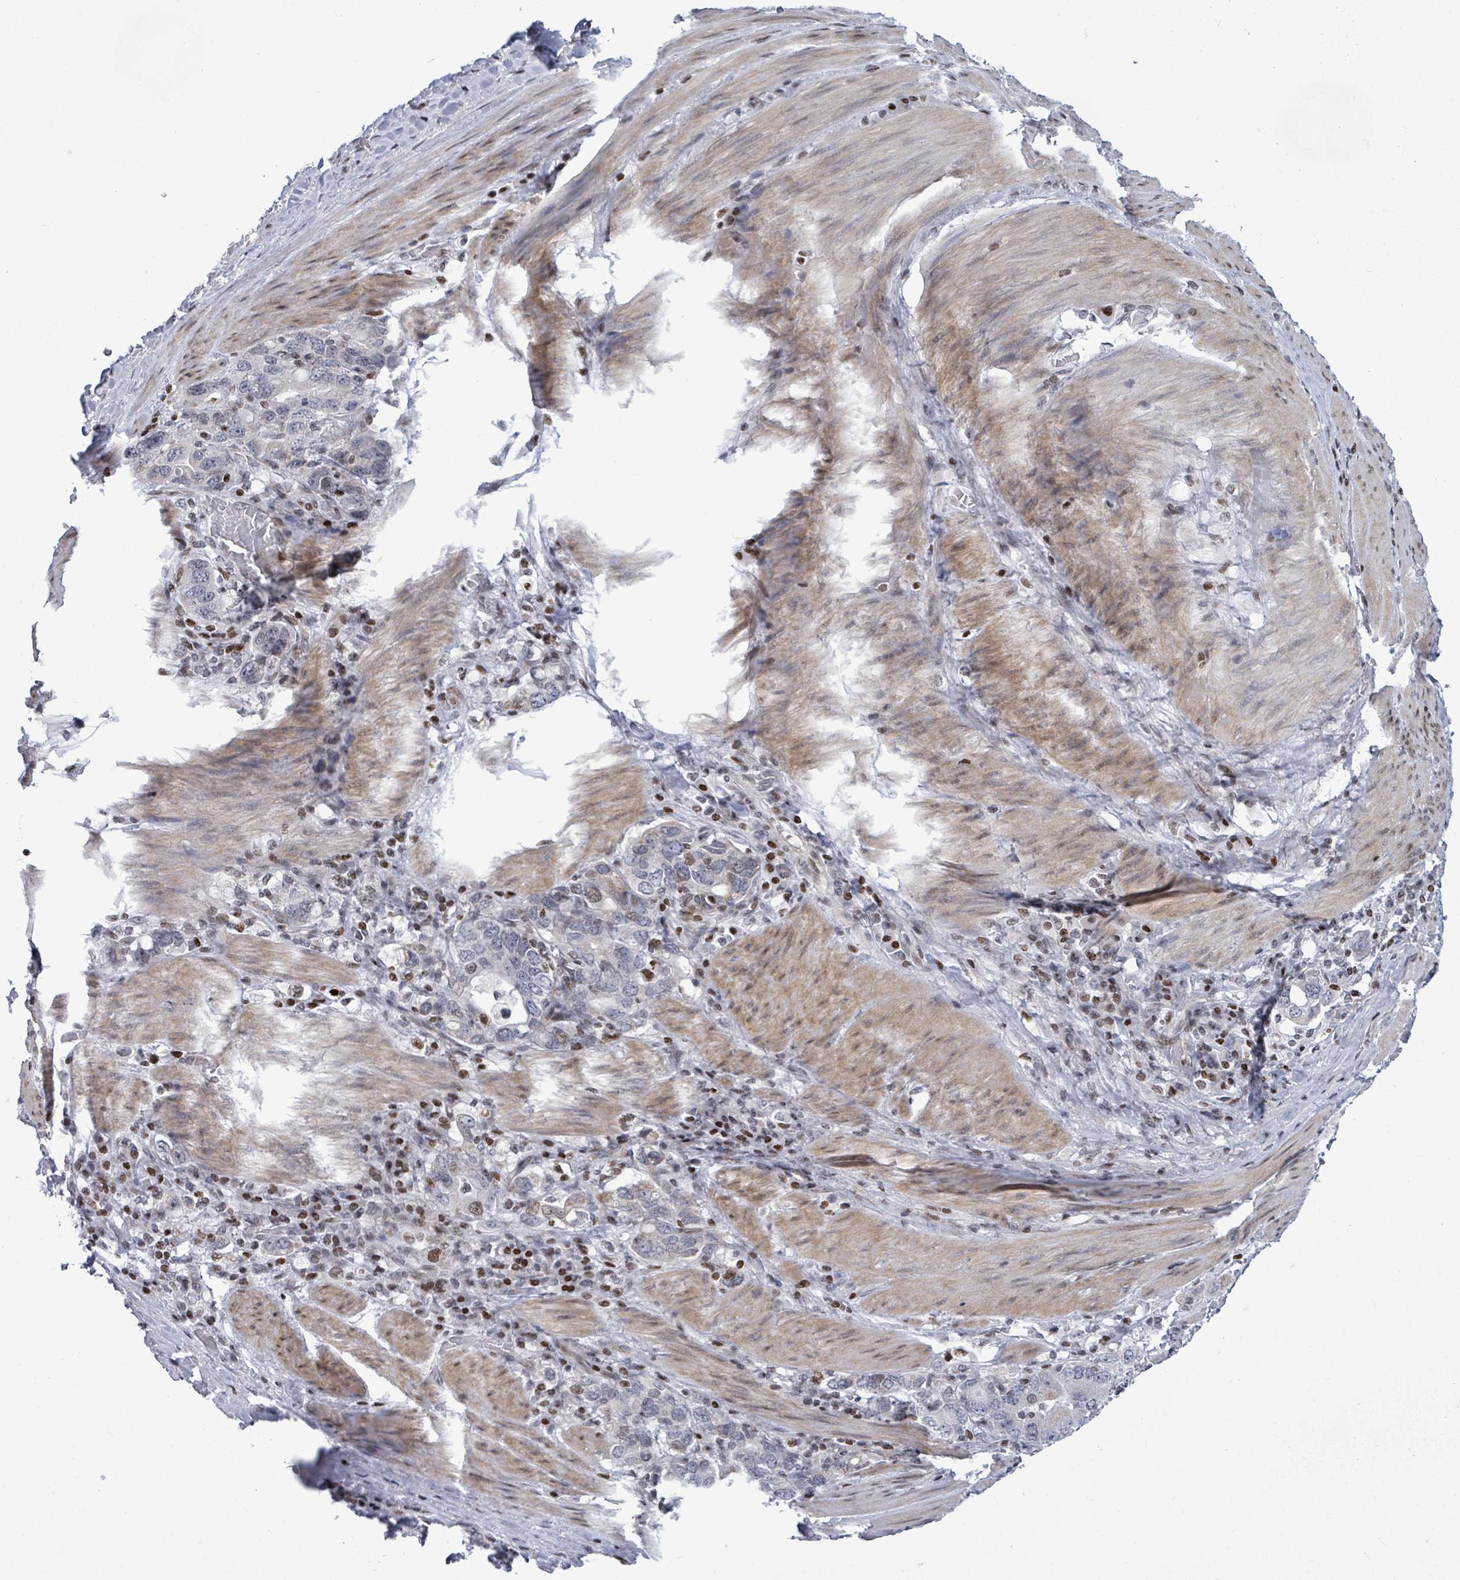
{"staining": {"intensity": "moderate", "quantity": "<25%", "location": "nuclear"}, "tissue": "stomach cancer", "cell_type": "Tumor cells", "image_type": "cancer", "snomed": [{"axis": "morphology", "description": "Adenocarcinoma, NOS"}, {"axis": "topography", "description": "Stomach, upper"}, {"axis": "topography", "description": "Stomach"}], "caption": "Approximately <25% of tumor cells in human adenocarcinoma (stomach) exhibit moderate nuclear protein expression as visualized by brown immunohistochemical staining.", "gene": "FNDC4", "patient": {"sex": "male", "age": 62}}